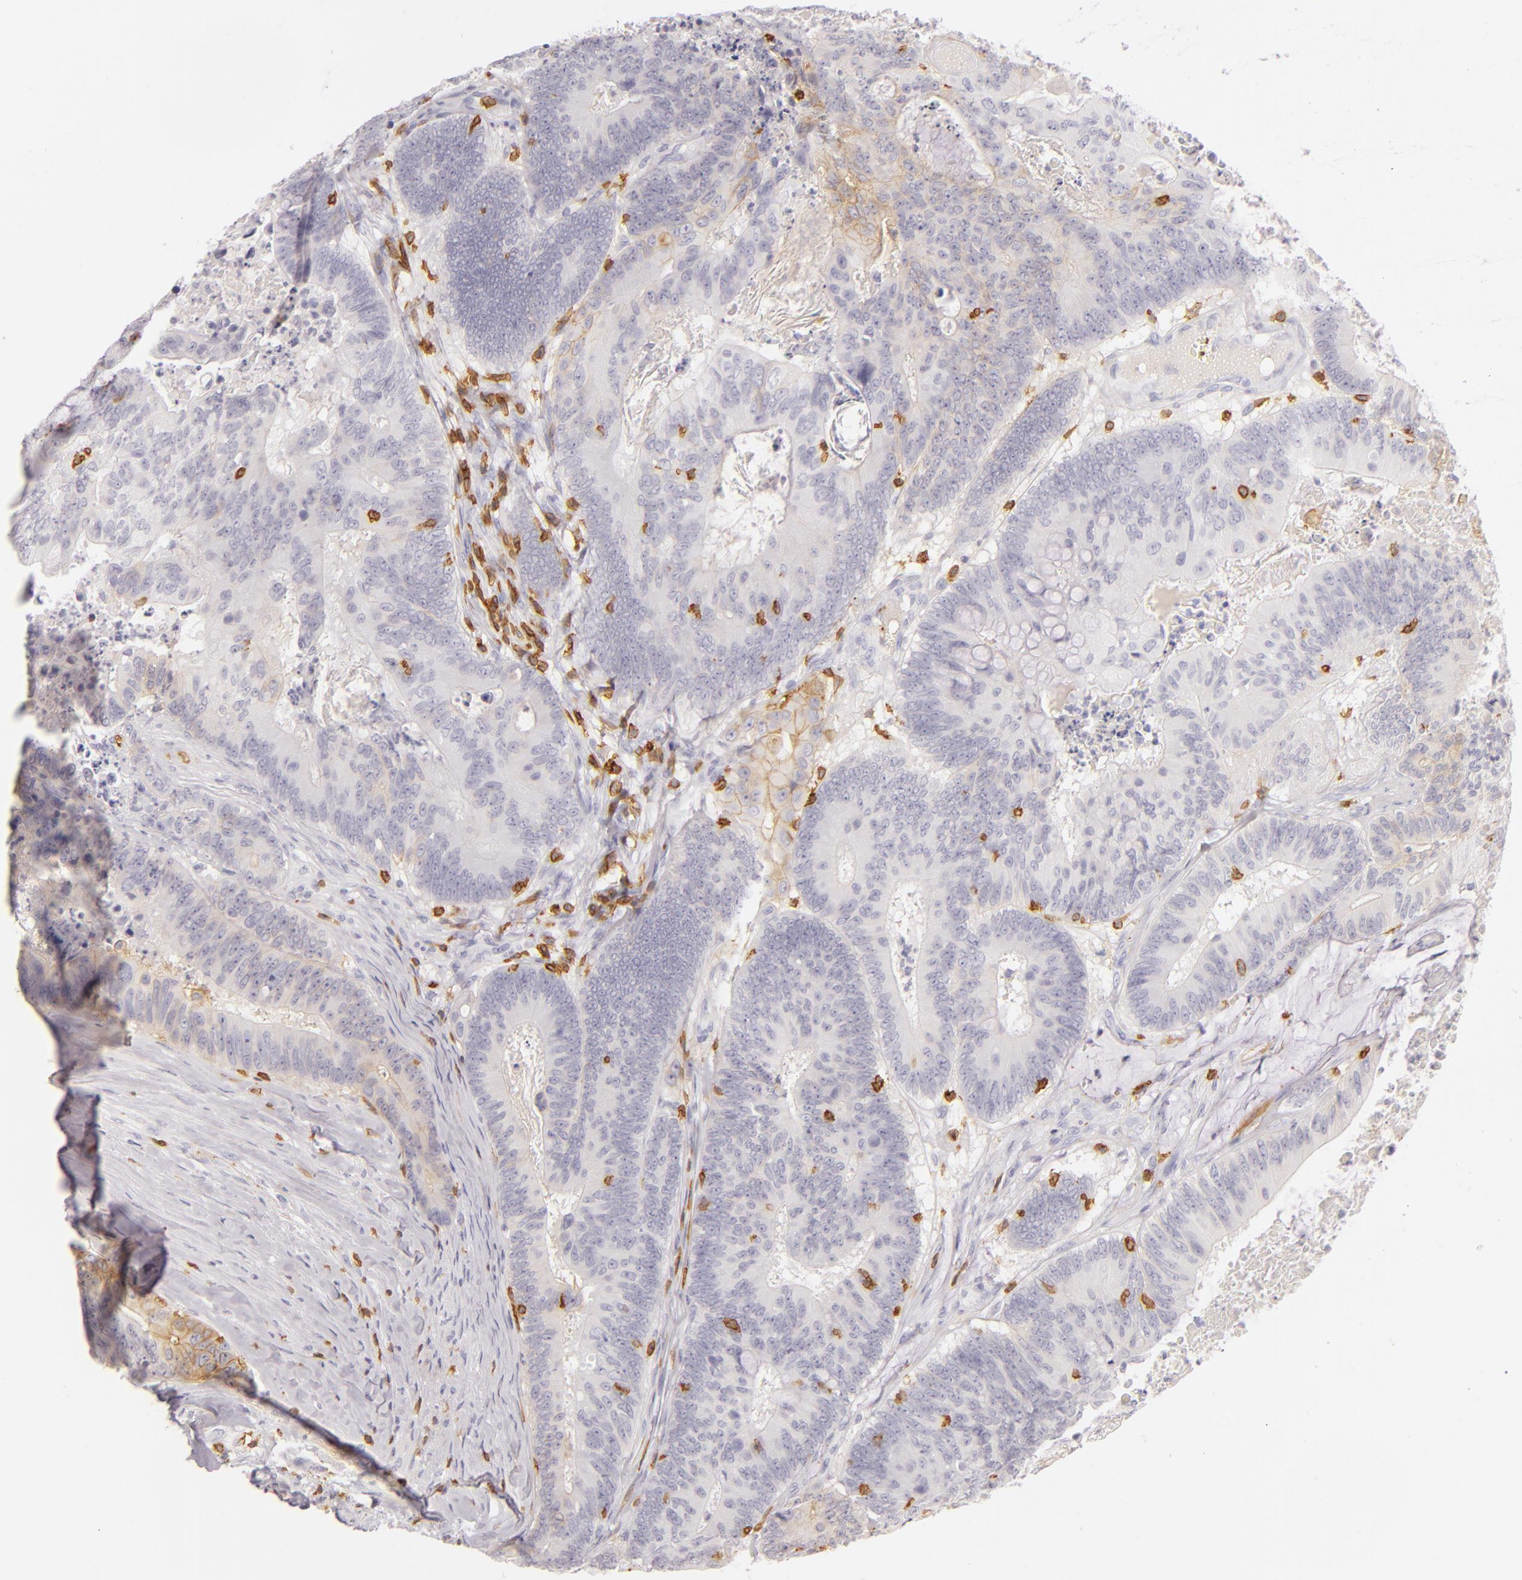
{"staining": {"intensity": "negative", "quantity": "none", "location": "none"}, "tissue": "colorectal cancer", "cell_type": "Tumor cells", "image_type": "cancer", "snomed": [{"axis": "morphology", "description": "Adenocarcinoma, NOS"}, {"axis": "topography", "description": "Colon"}], "caption": "There is no significant staining in tumor cells of colorectal cancer.", "gene": "LAT", "patient": {"sex": "male", "age": 65}}